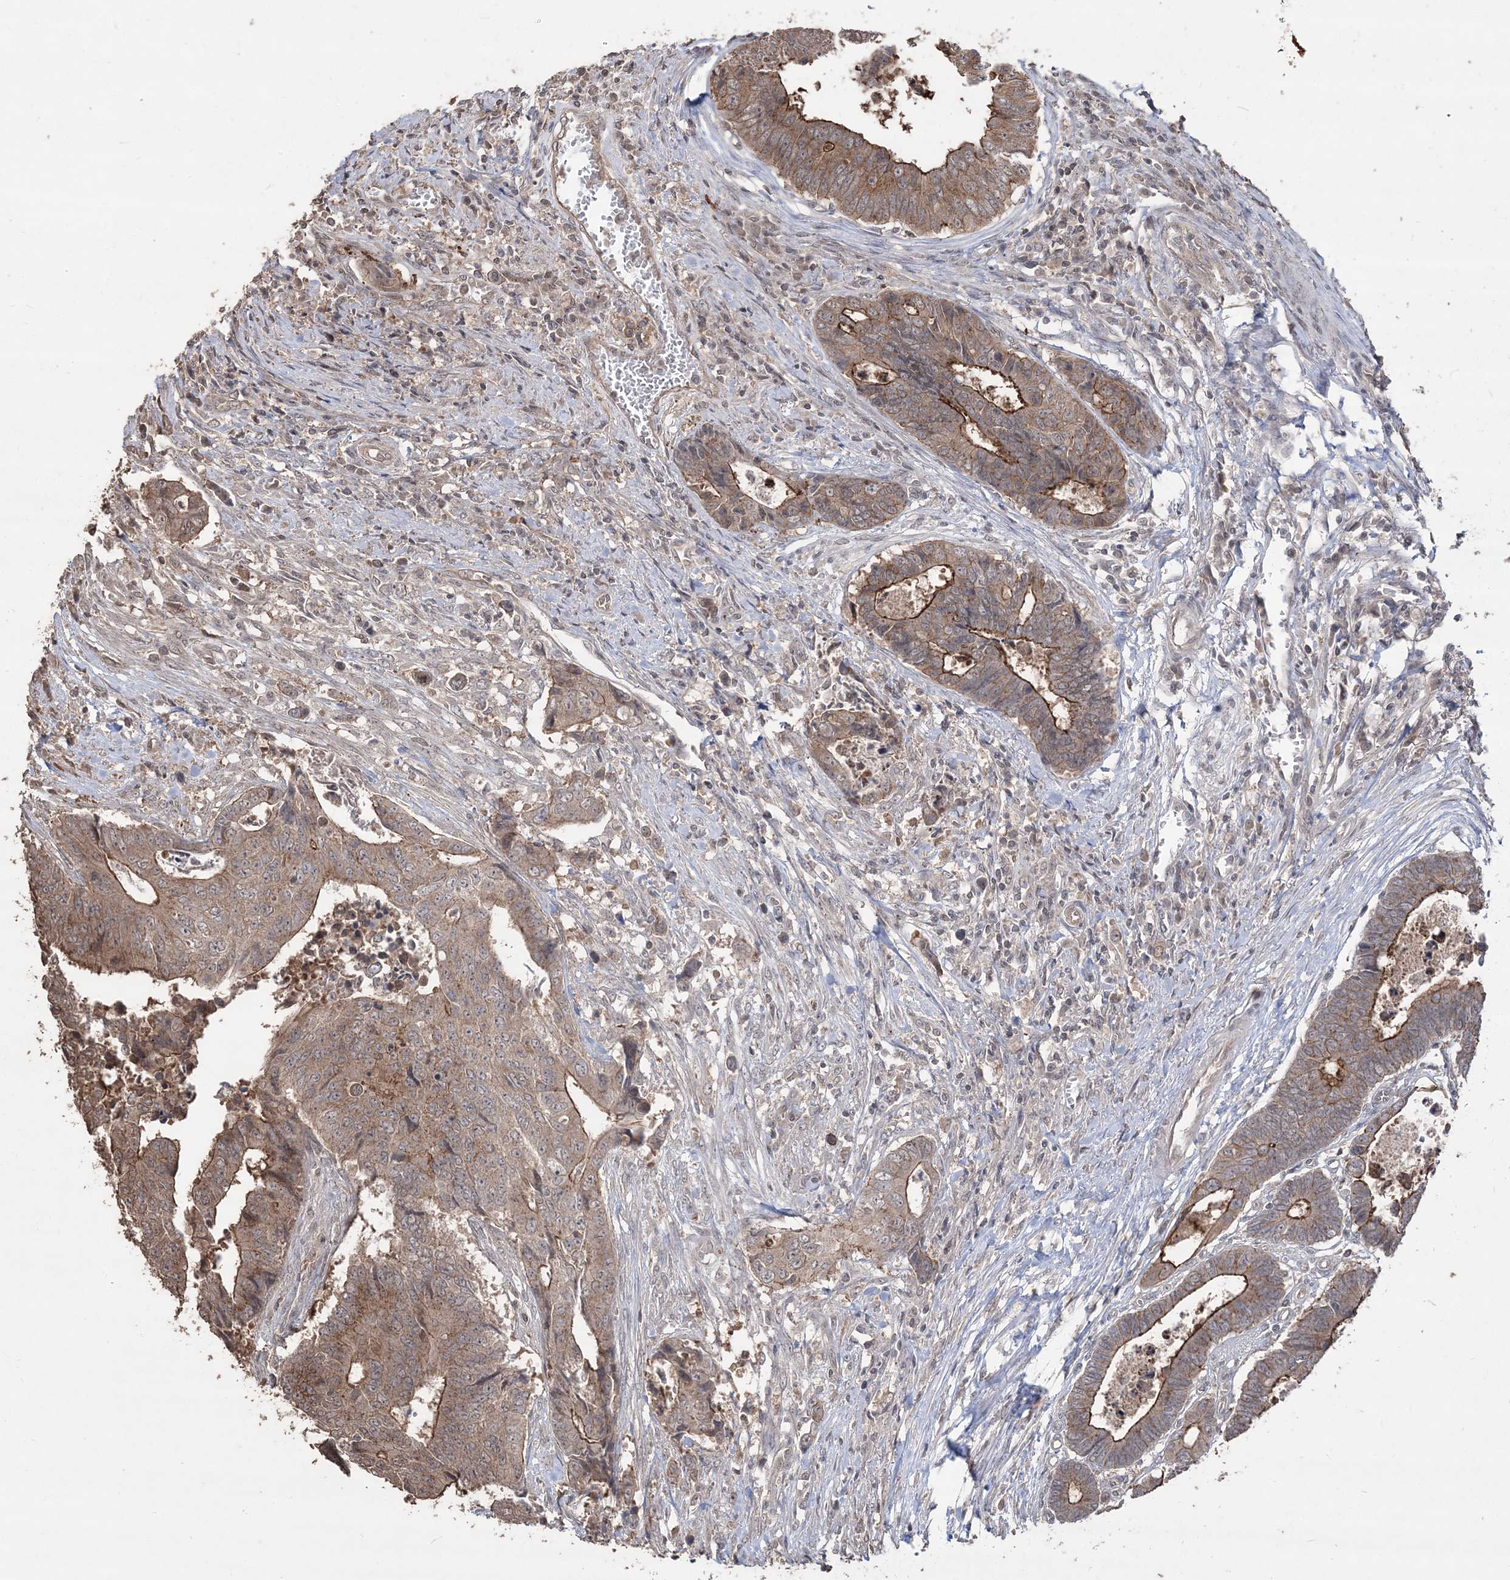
{"staining": {"intensity": "moderate", "quantity": ">75%", "location": "cytoplasmic/membranous"}, "tissue": "colorectal cancer", "cell_type": "Tumor cells", "image_type": "cancer", "snomed": [{"axis": "morphology", "description": "Adenocarcinoma, NOS"}, {"axis": "topography", "description": "Rectum"}], "caption": "IHC image of neoplastic tissue: human colorectal adenocarcinoma stained using immunohistochemistry demonstrates medium levels of moderate protein expression localized specifically in the cytoplasmic/membranous of tumor cells, appearing as a cytoplasmic/membranous brown color.", "gene": "EHHADH", "patient": {"sex": "male", "age": 84}}